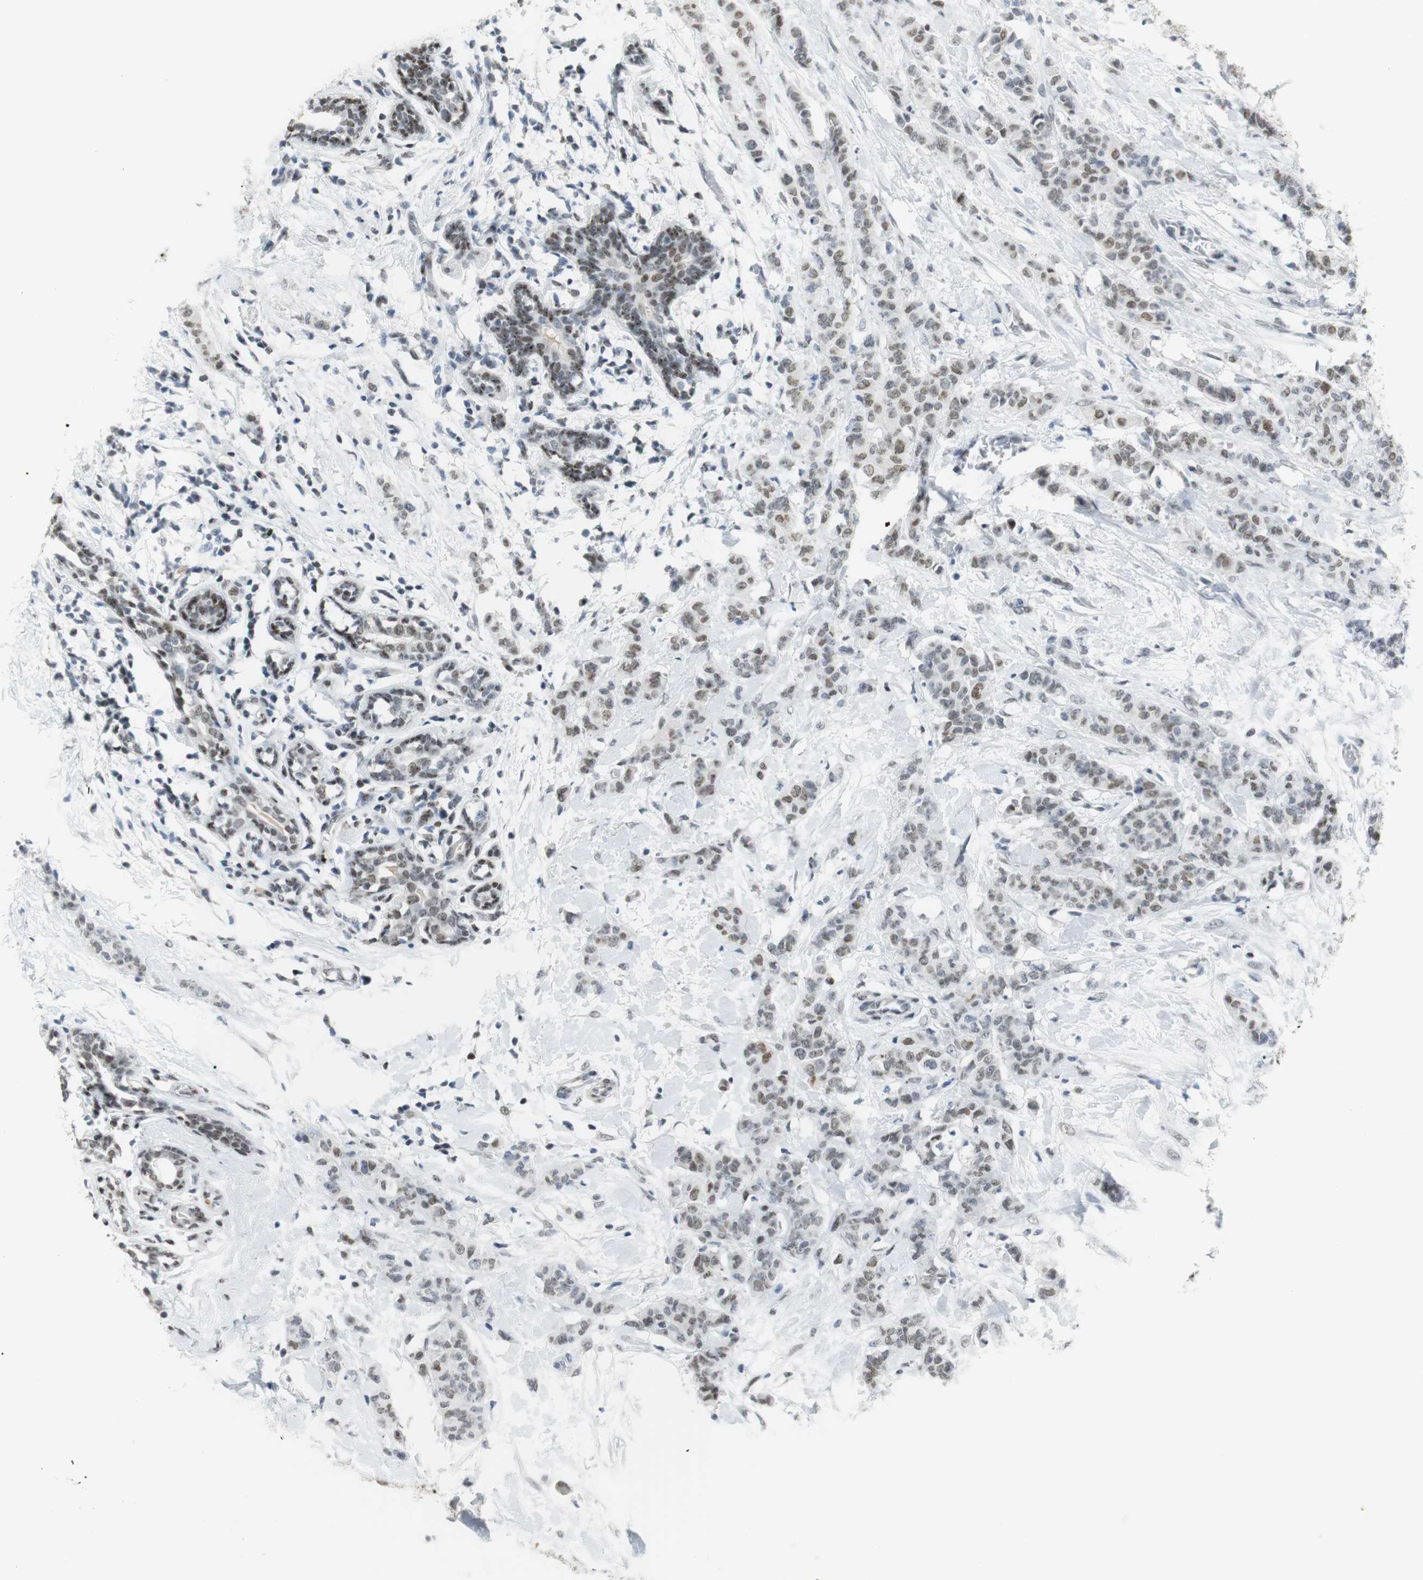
{"staining": {"intensity": "moderate", "quantity": "25%-75%", "location": "nuclear"}, "tissue": "breast cancer", "cell_type": "Tumor cells", "image_type": "cancer", "snomed": [{"axis": "morphology", "description": "Normal tissue, NOS"}, {"axis": "morphology", "description": "Duct carcinoma"}, {"axis": "topography", "description": "Breast"}], "caption": "Immunohistochemistry (DAB) staining of breast cancer (infiltrating ductal carcinoma) demonstrates moderate nuclear protein positivity in approximately 25%-75% of tumor cells.", "gene": "BMI1", "patient": {"sex": "female", "age": 40}}